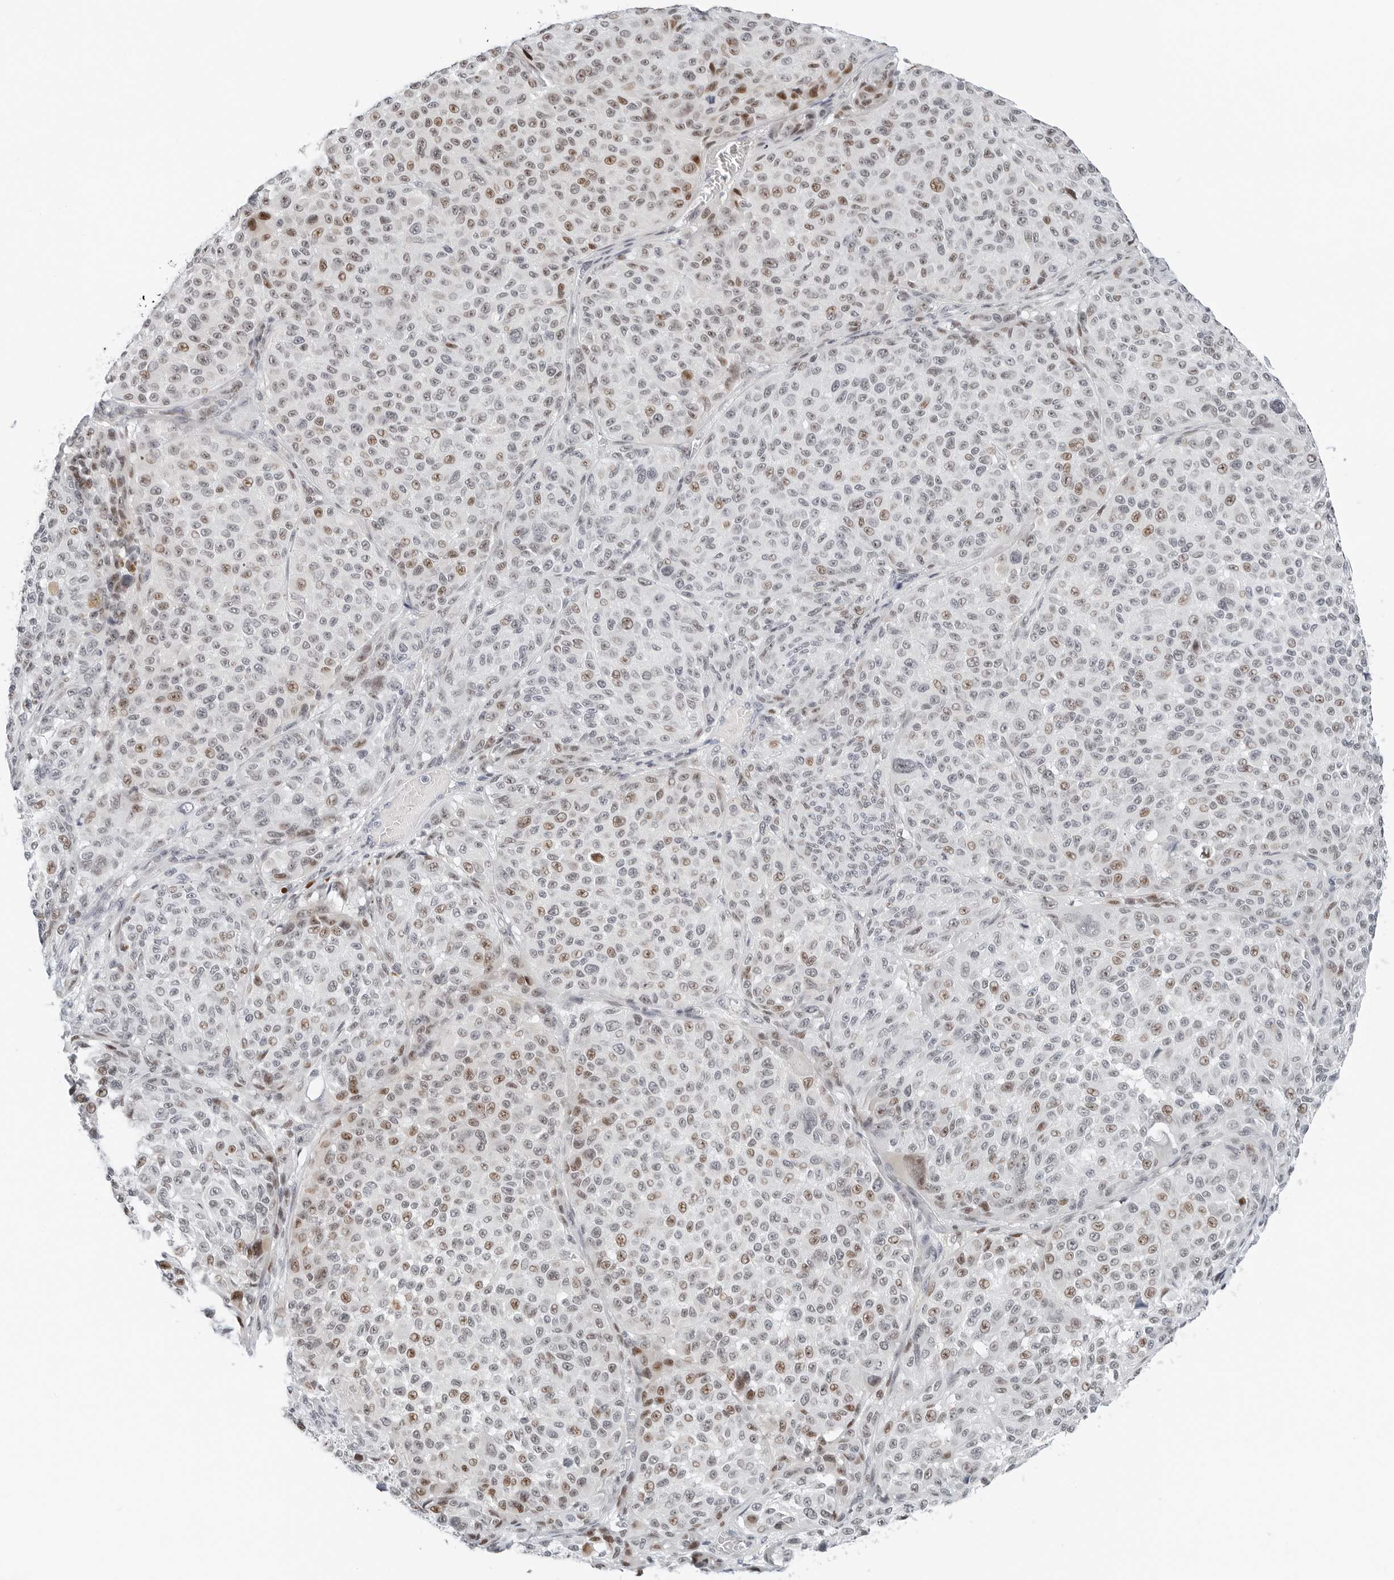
{"staining": {"intensity": "moderate", "quantity": "25%-75%", "location": "nuclear"}, "tissue": "melanoma", "cell_type": "Tumor cells", "image_type": "cancer", "snomed": [{"axis": "morphology", "description": "Malignant melanoma, NOS"}, {"axis": "topography", "description": "Skin"}], "caption": "This histopathology image displays immunohistochemistry staining of melanoma, with medium moderate nuclear staining in approximately 25%-75% of tumor cells.", "gene": "NTMT2", "patient": {"sex": "male", "age": 83}}